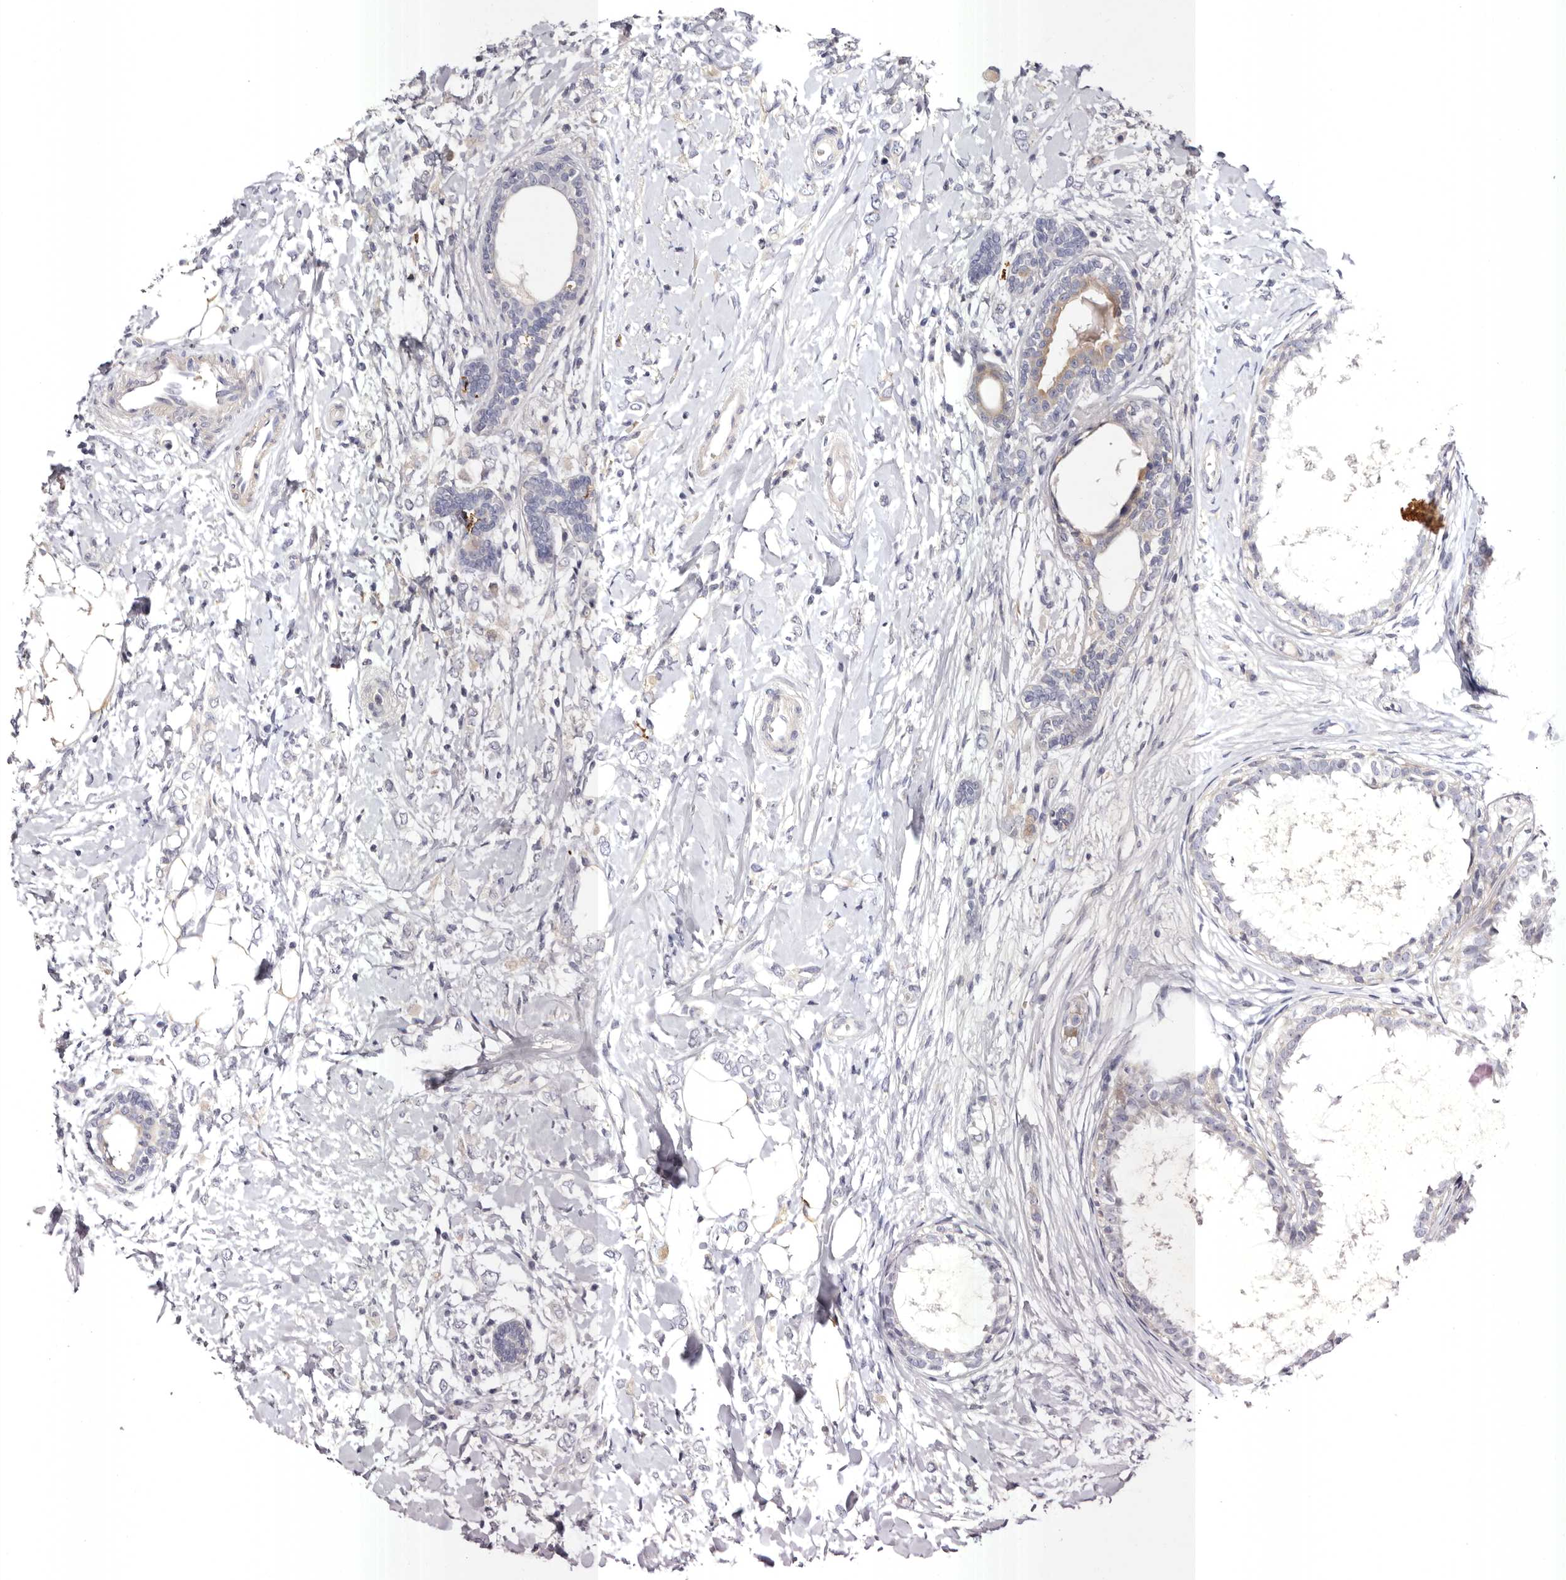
{"staining": {"intensity": "negative", "quantity": "none", "location": "none"}, "tissue": "breast cancer", "cell_type": "Tumor cells", "image_type": "cancer", "snomed": [{"axis": "morphology", "description": "Normal tissue, NOS"}, {"axis": "morphology", "description": "Lobular carcinoma"}, {"axis": "topography", "description": "Breast"}], "caption": "A histopathology image of lobular carcinoma (breast) stained for a protein reveals no brown staining in tumor cells.", "gene": "S1PR5", "patient": {"sex": "female", "age": 47}}